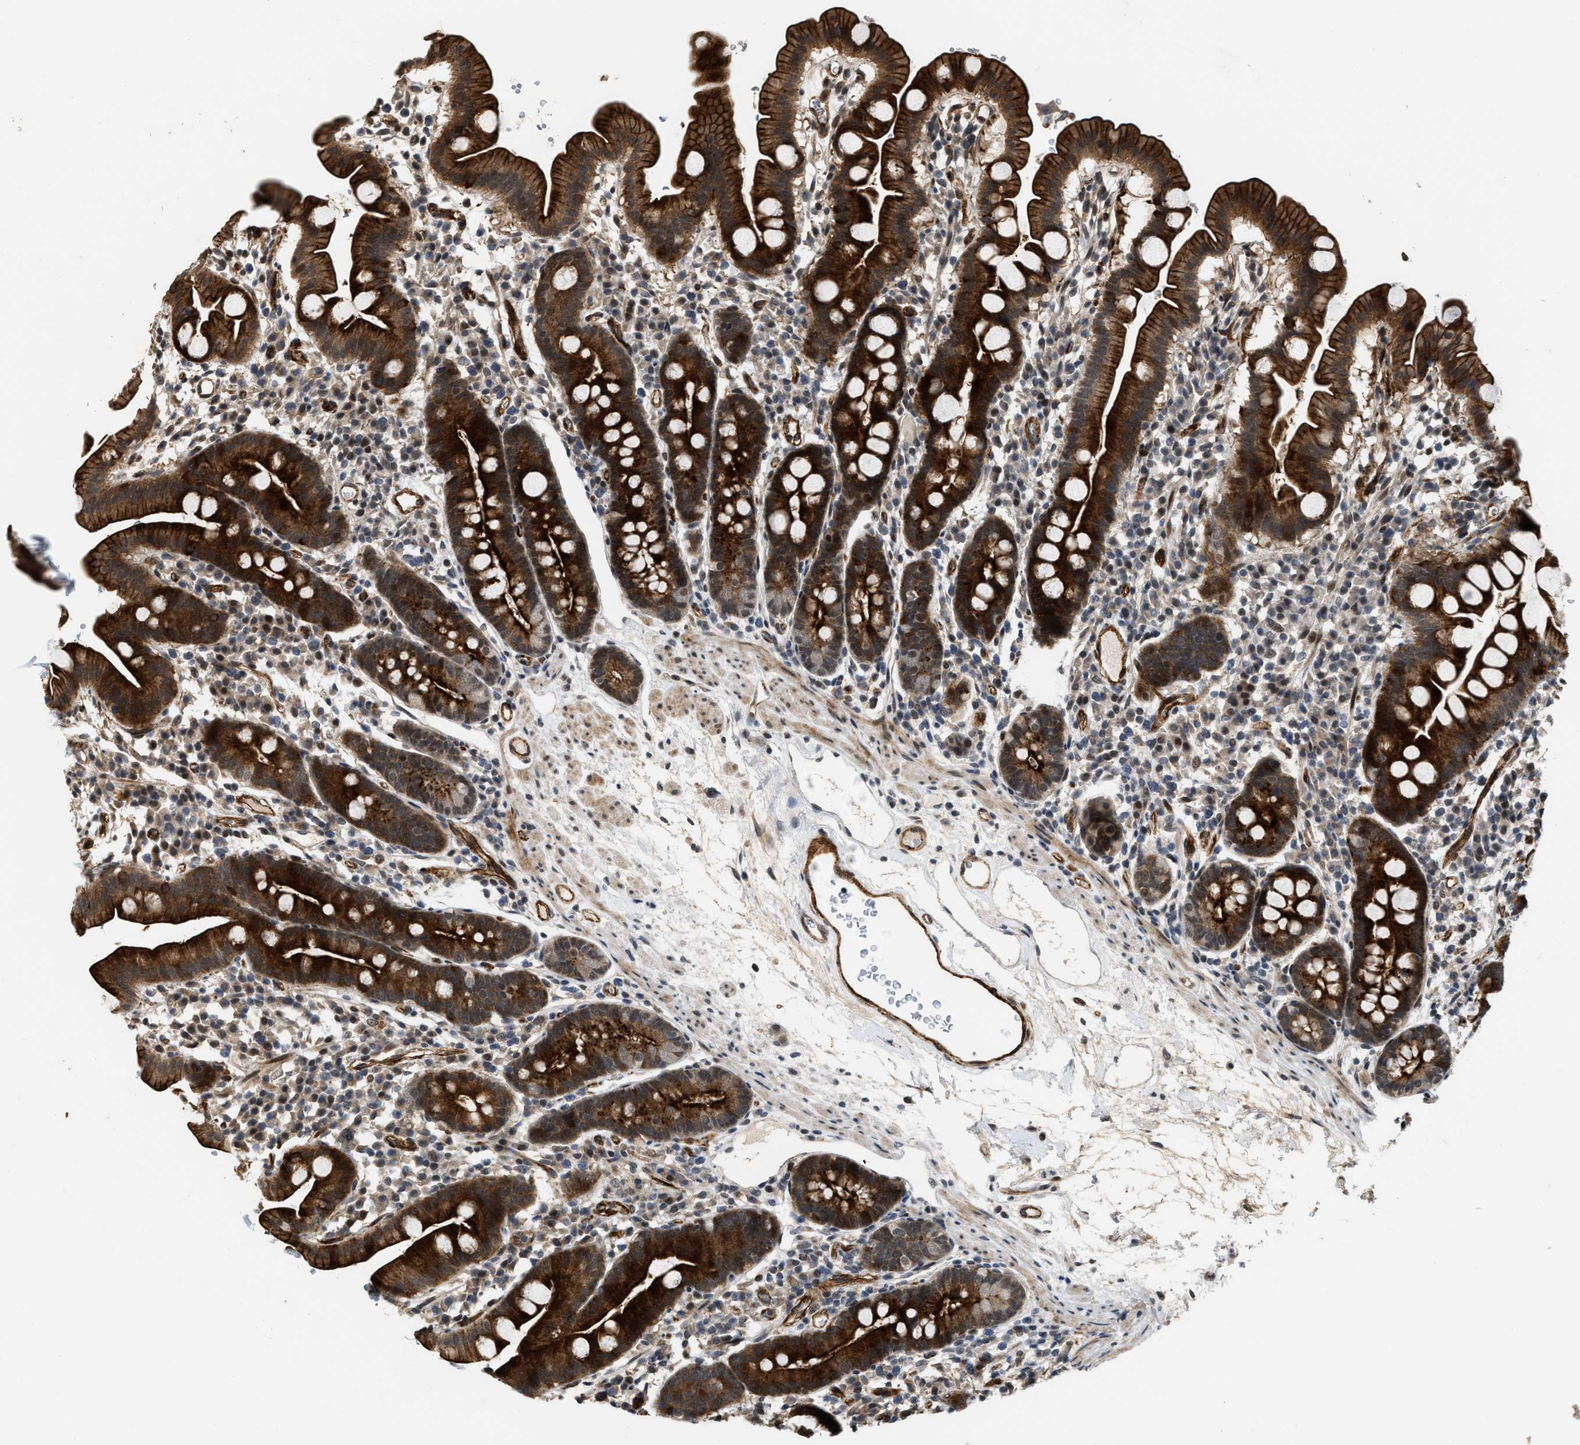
{"staining": {"intensity": "strong", "quantity": ">75%", "location": "cytoplasmic/membranous"}, "tissue": "duodenum", "cell_type": "Glandular cells", "image_type": "normal", "snomed": [{"axis": "morphology", "description": "Normal tissue, NOS"}, {"axis": "topography", "description": "Duodenum"}], "caption": "IHC image of unremarkable human duodenum stained for a protein (brown), which displays high levels of strong cytoplasmic/membranous staining in about >75% of glandular cells.", "gene": "DPF2", "patient": {"sex": "male", "age": 50}}